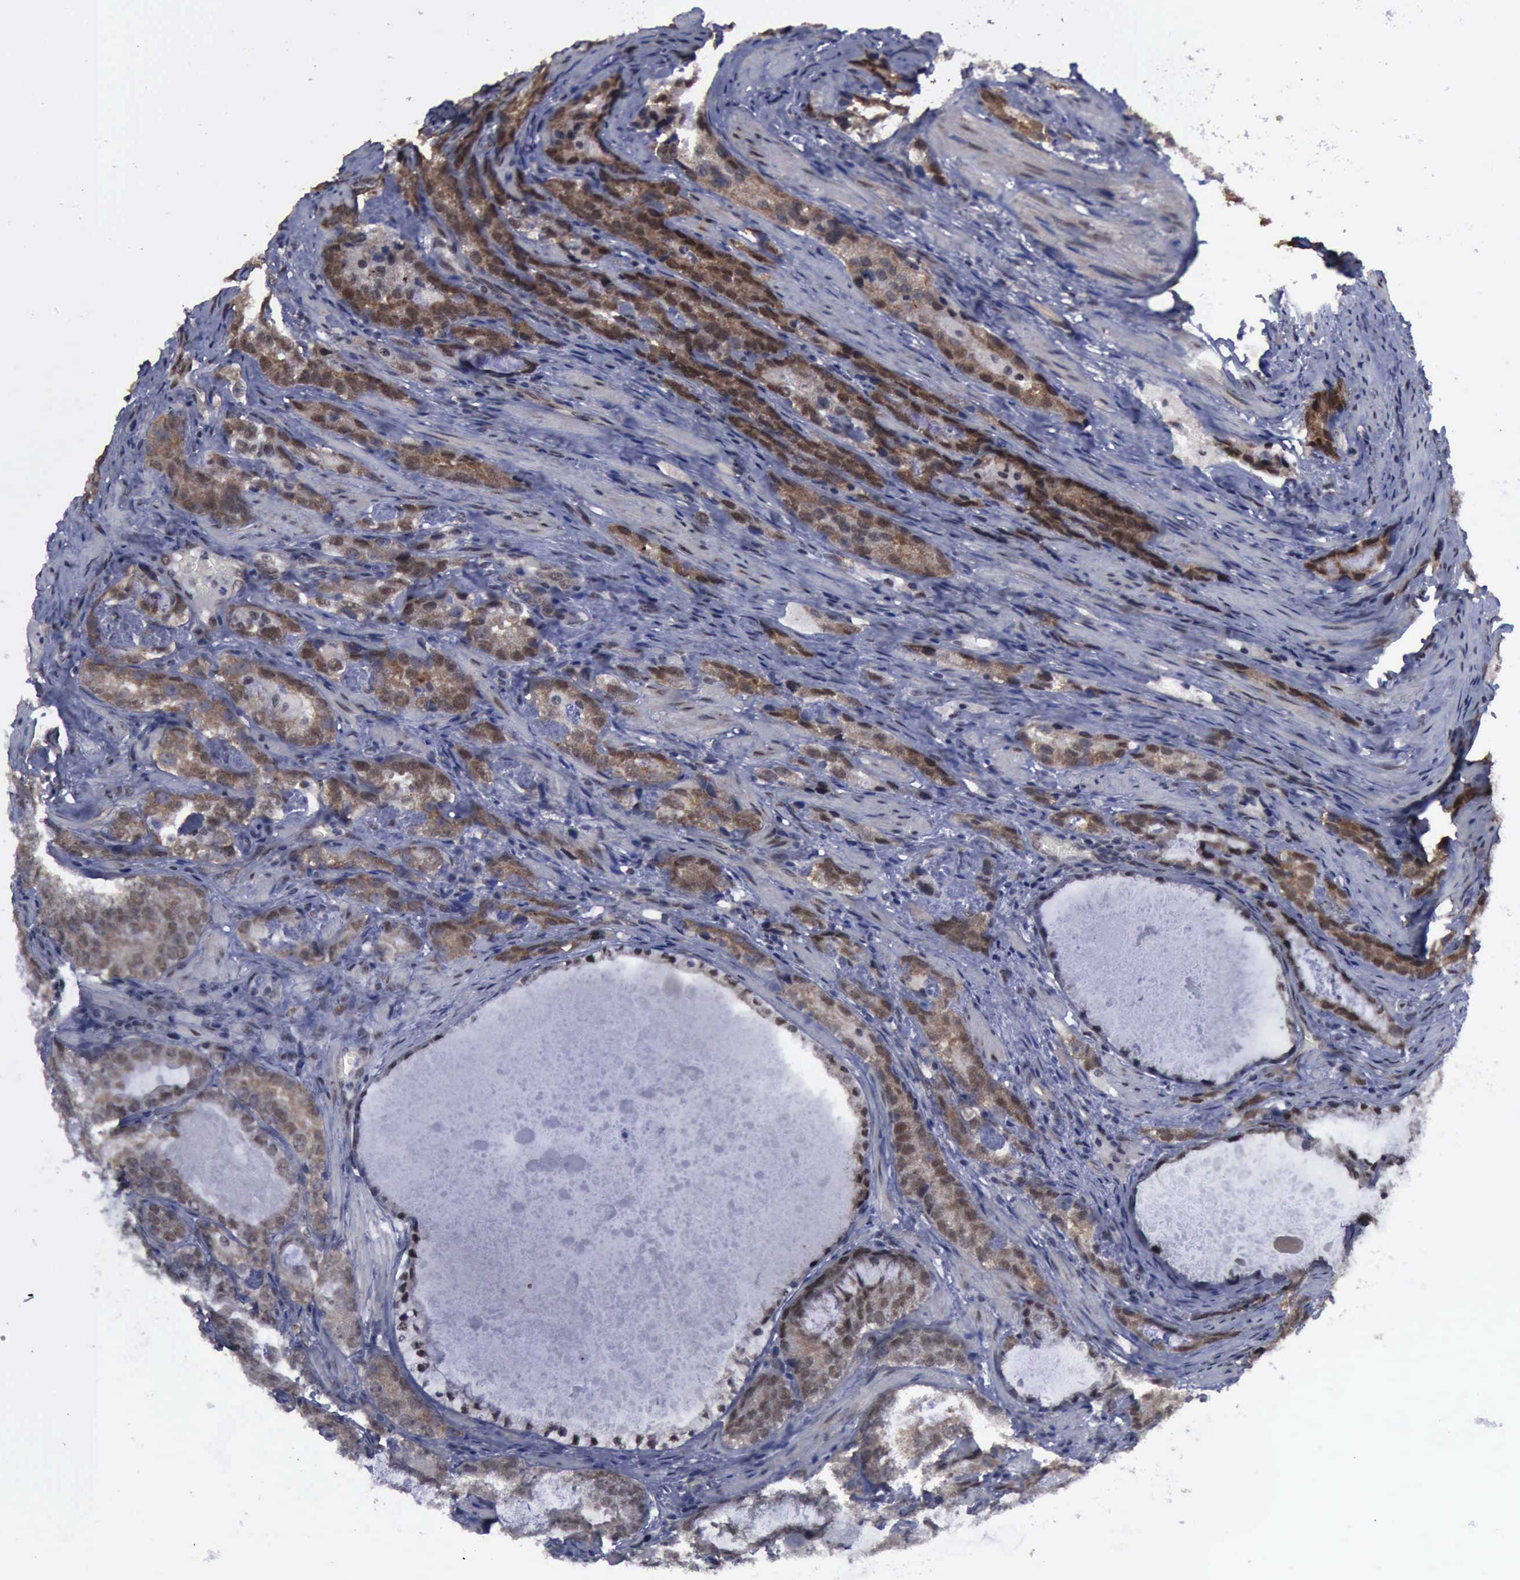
{"staining": {"intensity": "moderate", "quantity": ">75%", "location": "cytoplasmic/membranous,nuclear"}, "tissue": "prostate cancer", "cell_type": "Tumor cells", "image_type": "cancer", "snomed": [{"axis": "morphology", "description": "Adenocarcinoma, High grade"}, {"axis": "topography", "description": "Prostate"}], "caption": "Protein expression analysis of prostate cancer displays moderate cytoplasmic/membranous and nuclear staining in about >75% of tumor cells. The staining was performed using DAB to visualize the protein expression in brown, while the nuclei were stained in blue with hematoxylin (Magnification: 20x).", "gene": "RTCB", "patient": {"sex": "male", "age": 63}}